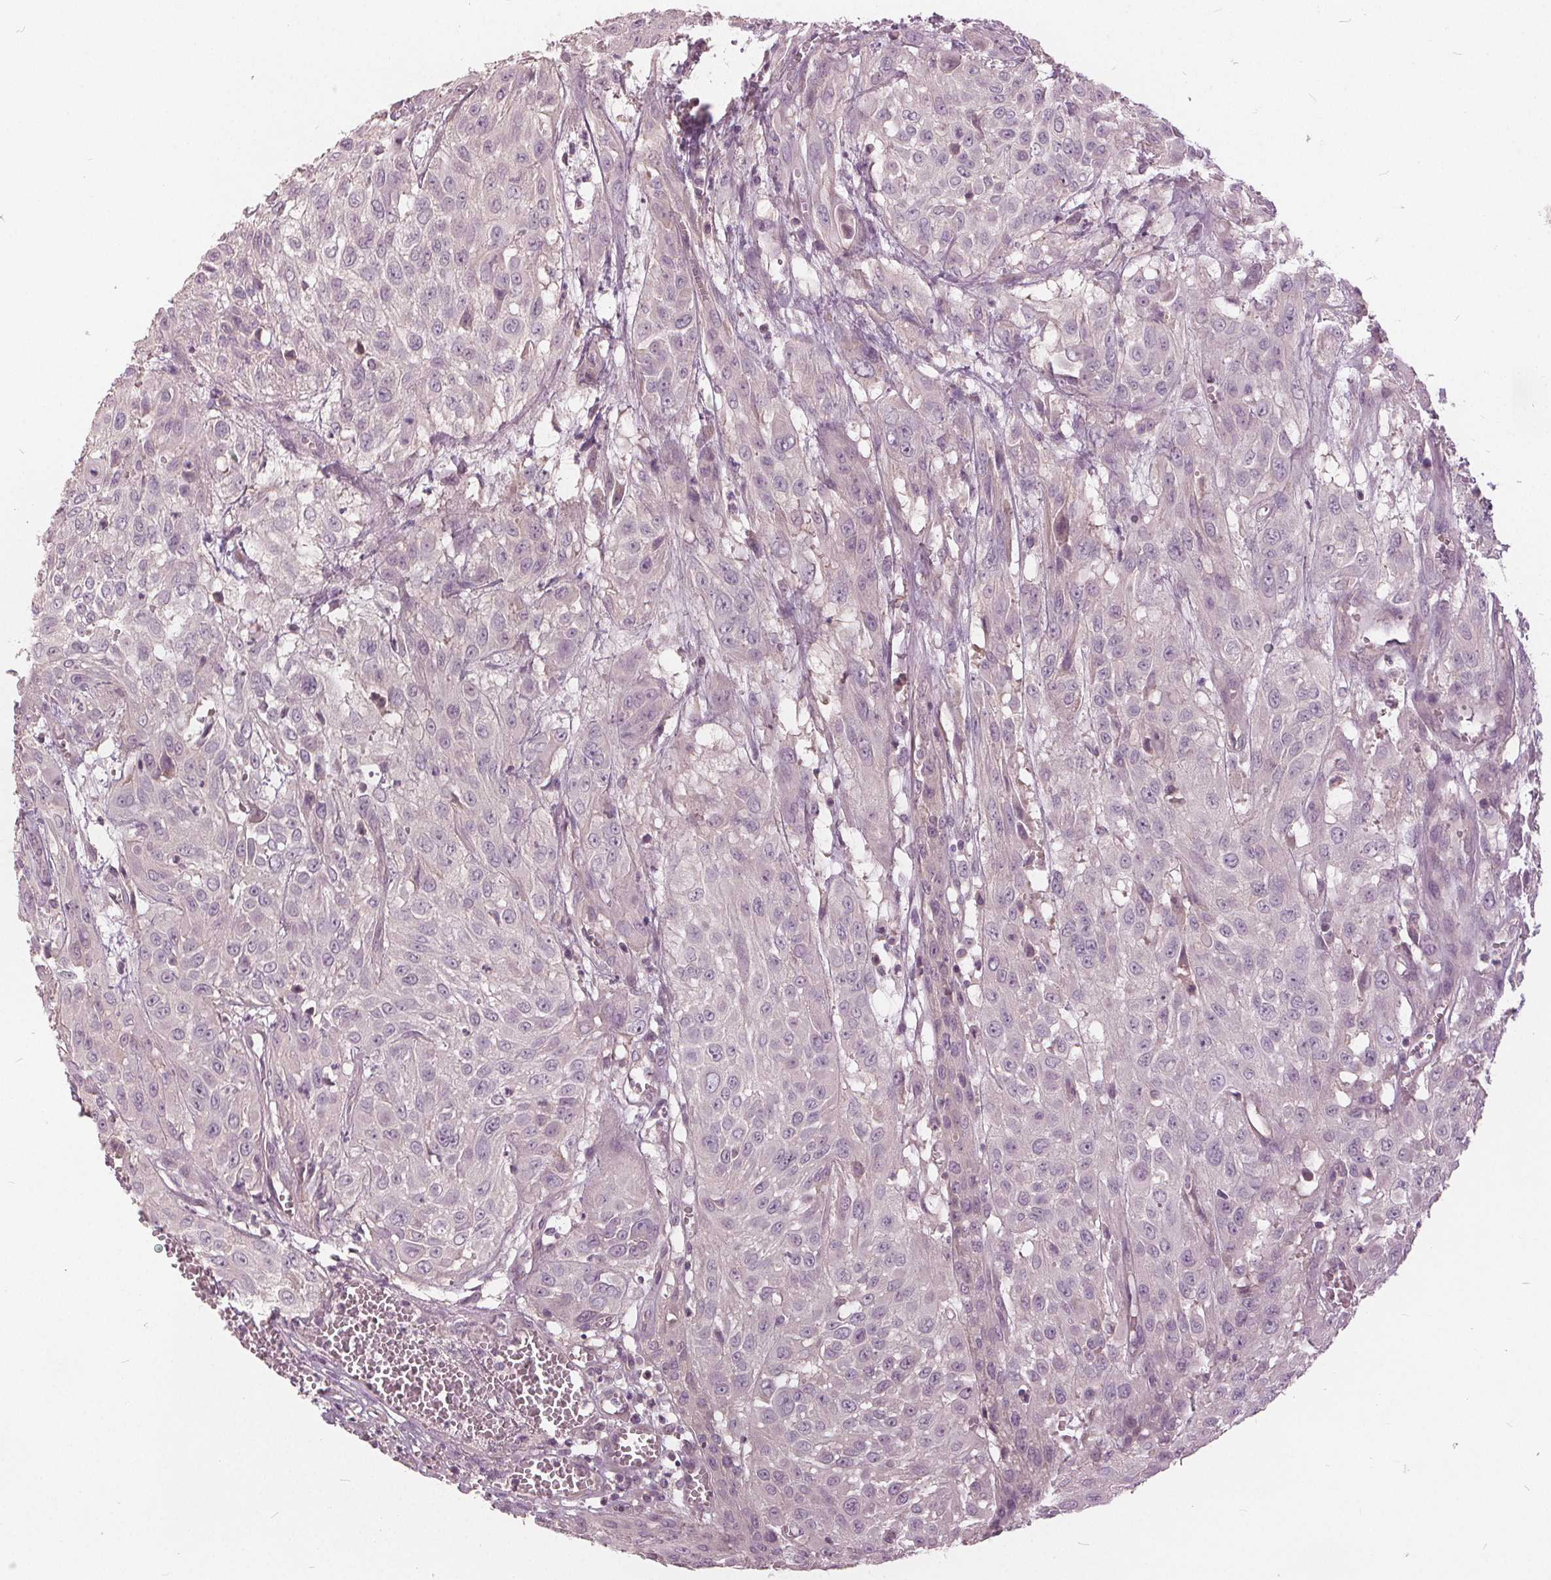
{"staining": {"intensity": "negative", "quantity": "none", "location": "none"}, "tissue": "urothelial cancer", "cell_type": "Tumor cells", "image_type": "cancer", "snomed": [{"axis": "morphology", "description": "Urothelial carcinoma, High grade"}, {"axis": "topography", "description": "Urinary bladder"}], "caption": "The histopathology image demonstrates no staining of tumor cells in urothelial cancer. (Immunohistochemistry (ihc), brightfield microscopy, high magnification).", "gene": "KLK13", "patient": {"sex": "male", "age": 57}}